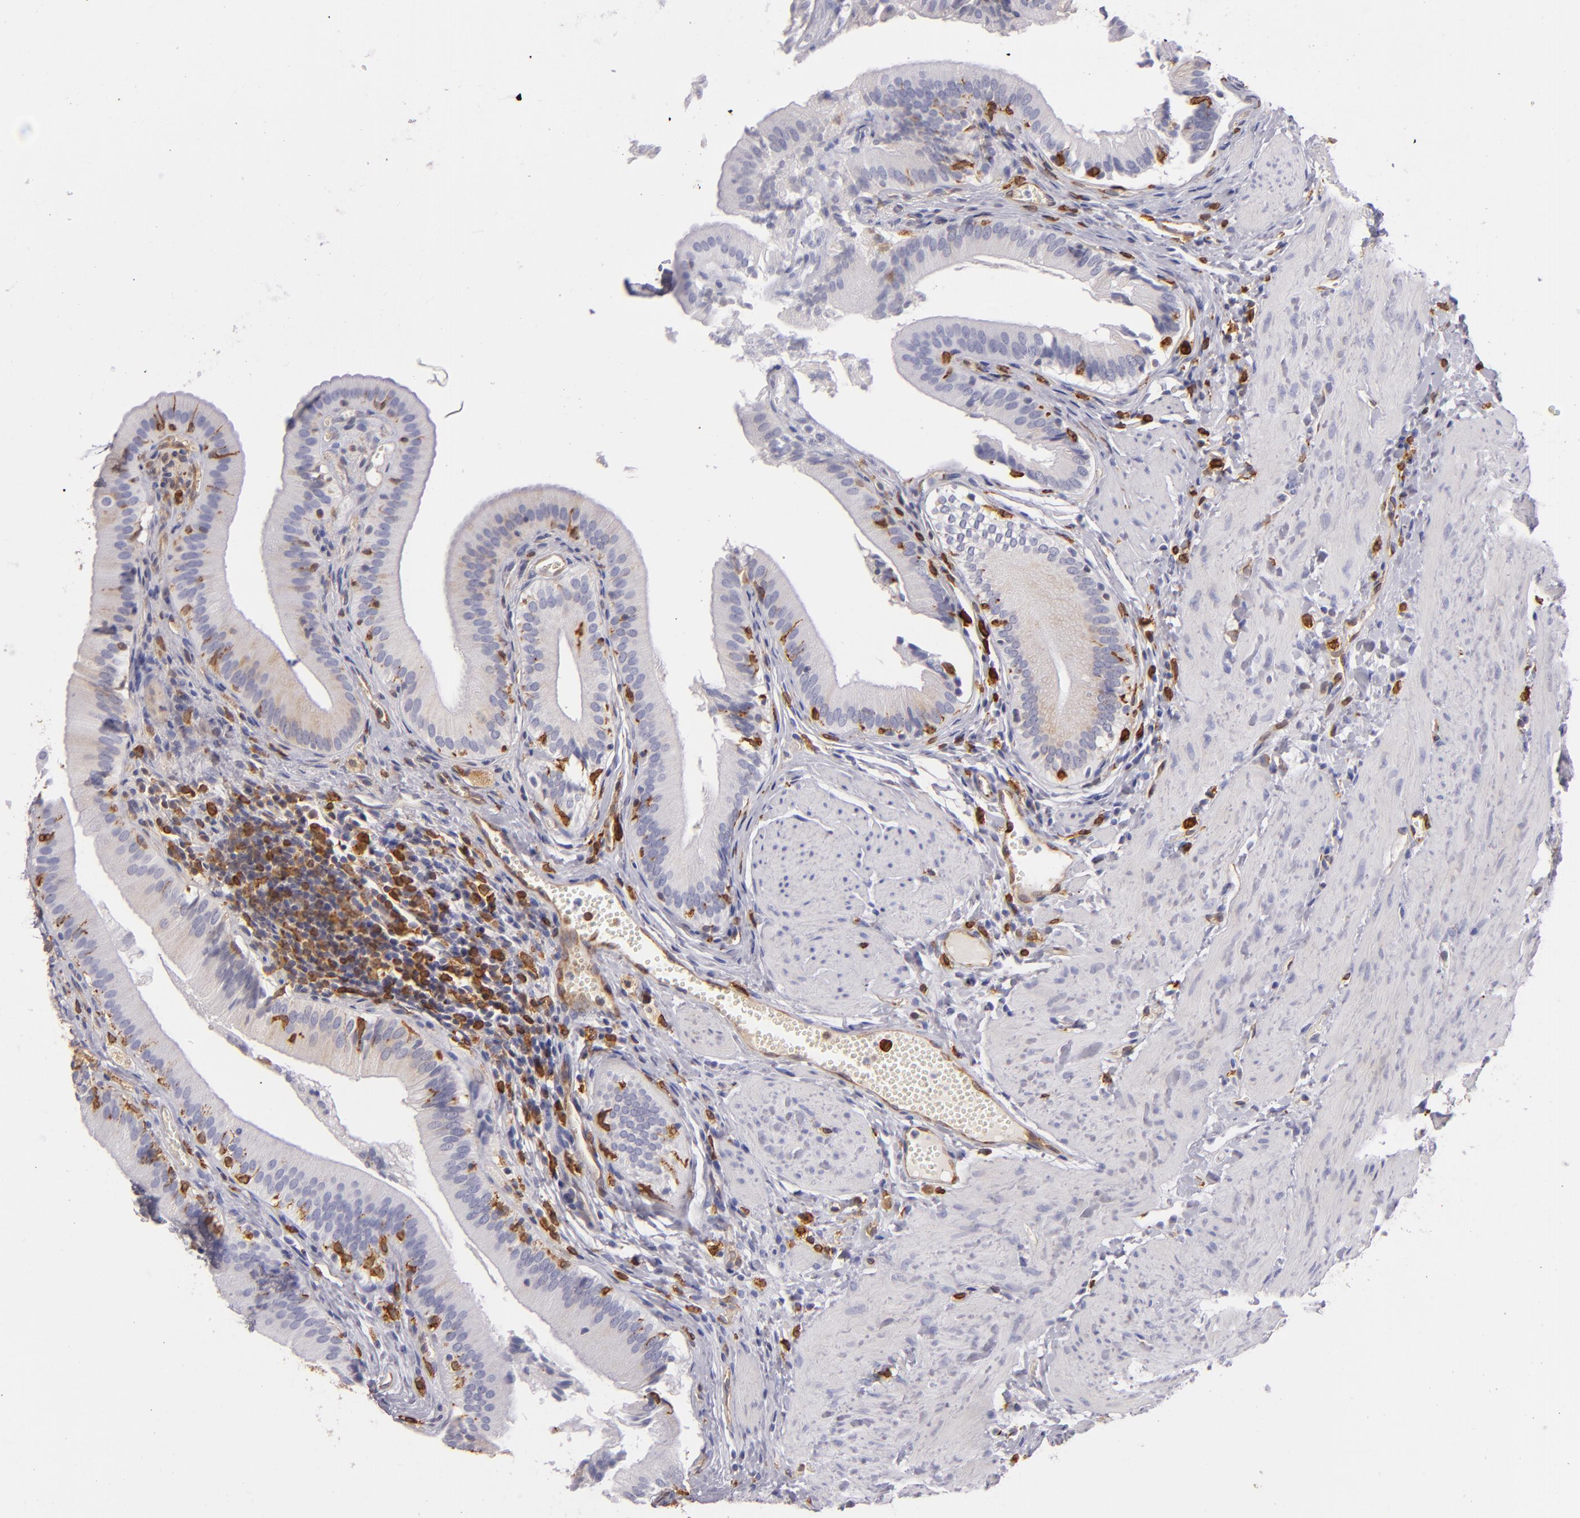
{"staining": {"intensity": "weak", "quantity": "<25%", "location": "cytoplasmic/membranous"}, "tissue": "gallbladder", "cell_type": "Glandular cells", "image_type": "normal", "snomed": [{"axis": "morphology", "description": "Normal tissue, NOS"}, {"axis": "topography", "description": "Gallbladder"}], "caption": "Glandular cells are negative for brown protein staining in unremarkable gallbladder.", "gene": "CD74", "patient": {"sex": "female", "age": 24}}